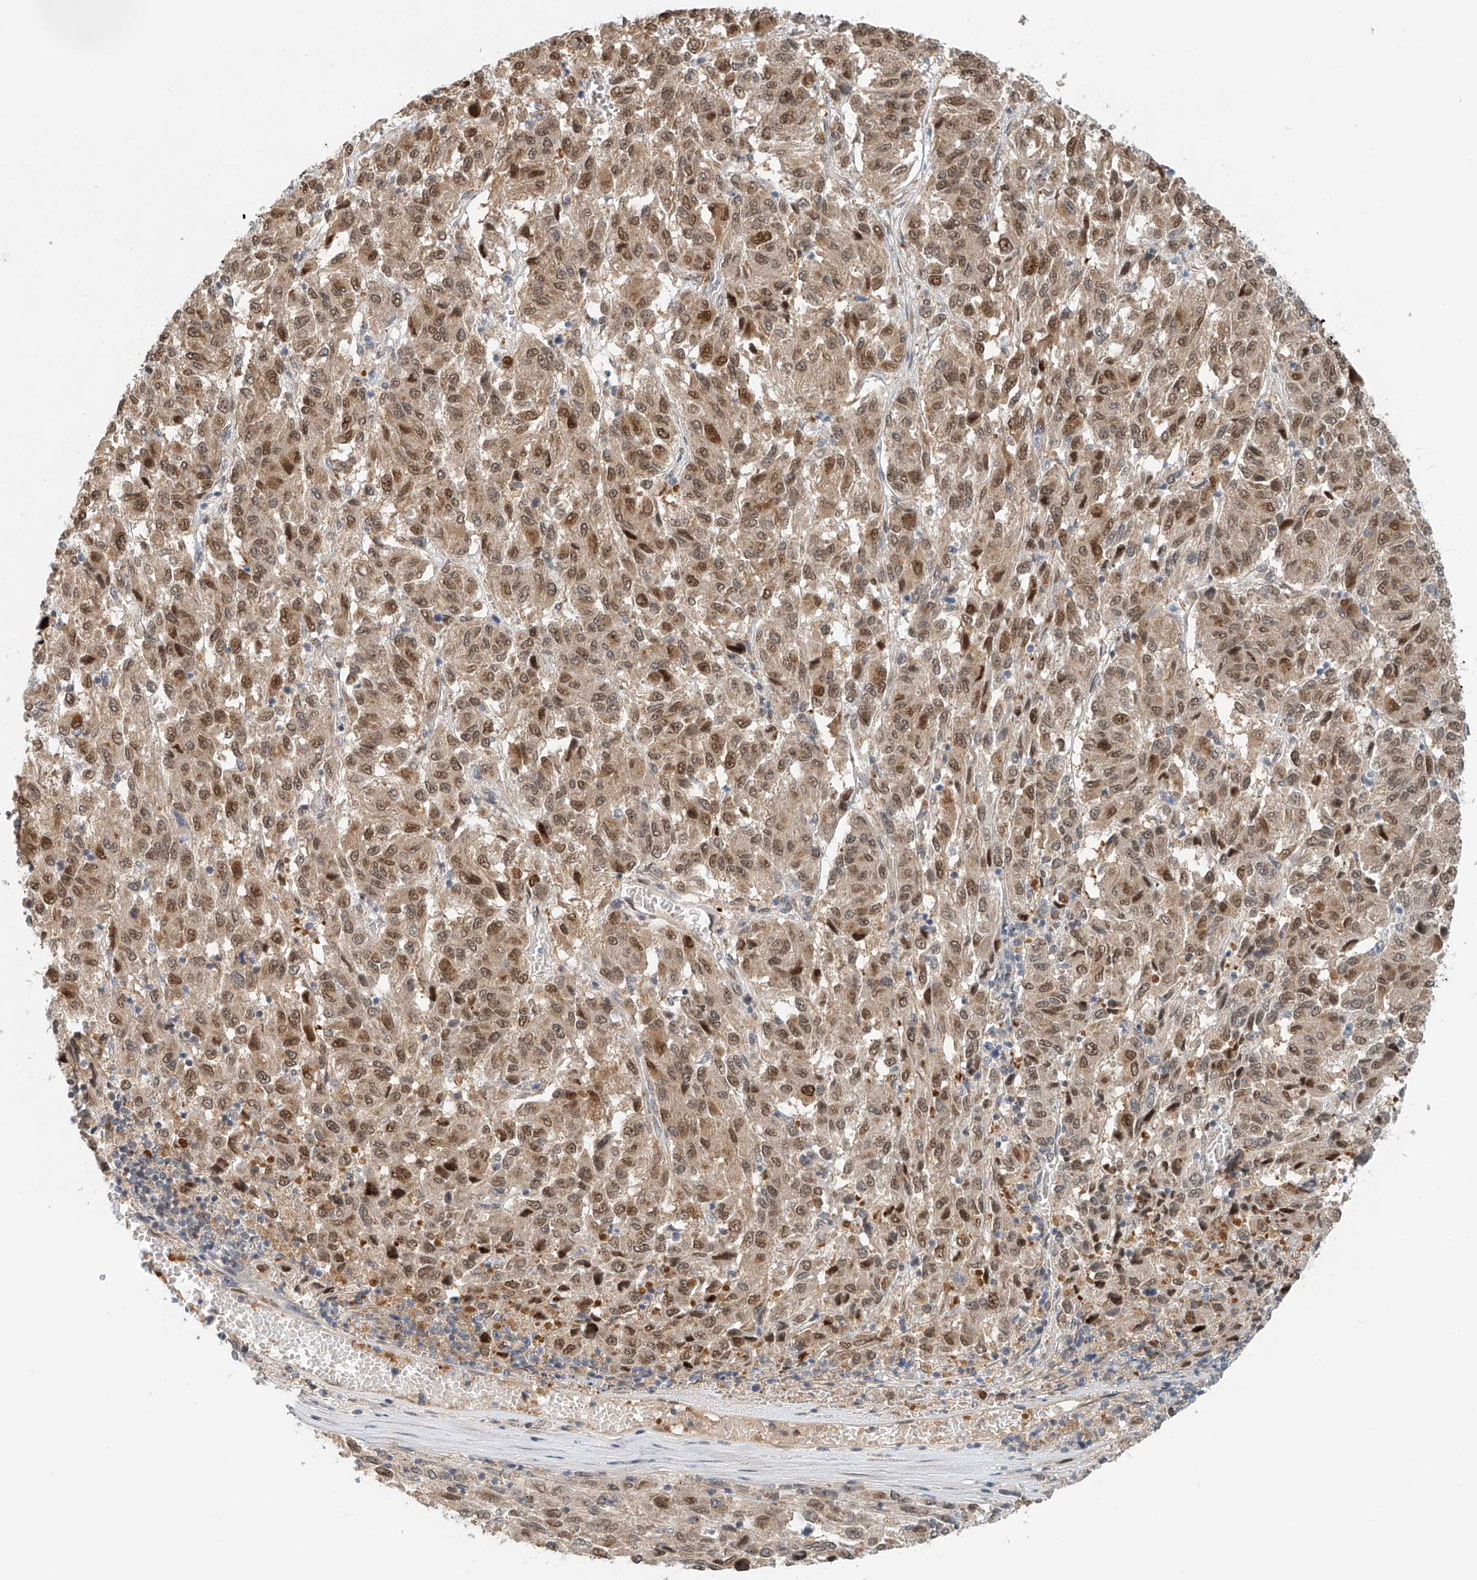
{"staining": {"intensity": "moderate", "quantity": ">75%", "location": "cytoplasmic/membranous,nuclear"}, "tissue": "melanoma", "cell_type": "Tumor cells", "image_type": "cancer", "snomed": [{"axis": "morphology", "description": "Malignant melanoma, Metastatic site"}, {"axis": "topography", "description": "Lung"}], "caption": "Malignant melanoma (metastatic site) stained with a protein marker demonstrates moderate staining in tumor cells.", "gene": "STARD9", "patient": {"sex": "male", "age": 64}}